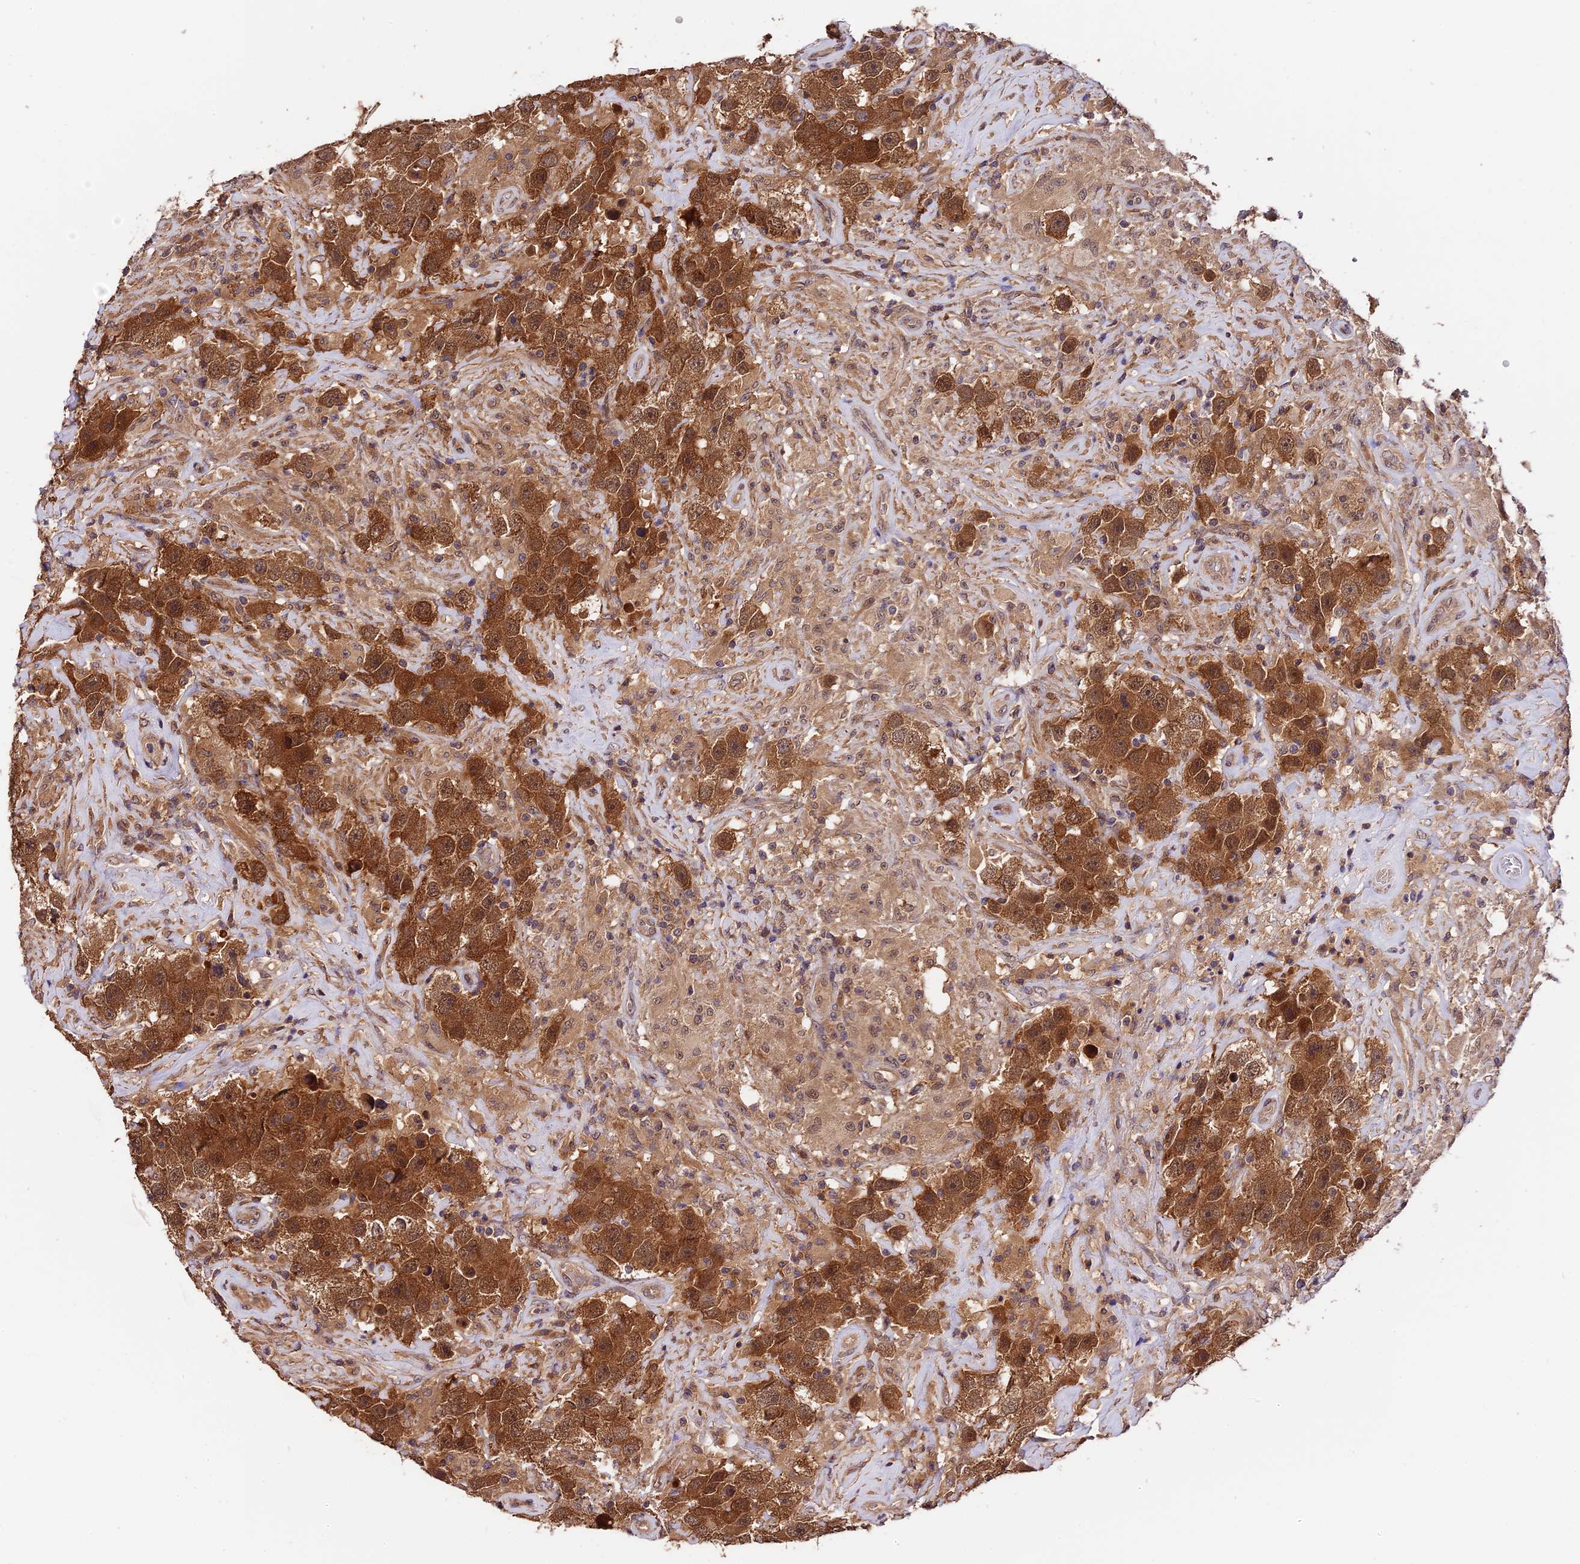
{"staining": {"intensity": "strong", "quantity": ">75%", "location": "cytoplasmic/membranous"}, "tissue": "testis cancer", "cell_type": "Tumor cells", "image_type": "cancer", "snomed": [{"axis": "morphology", "description": "Seminoma, NOS"}, {"axis": "topography", "description": "Testis"}], "caption": "Testis cancer stained for a protein (brown) exhibits strong cytoplasmic/membranous positive positivity in about >75% of tumor cells.", "gene": "TRMT1", "patient": {"sex": "male", "age": 49}}